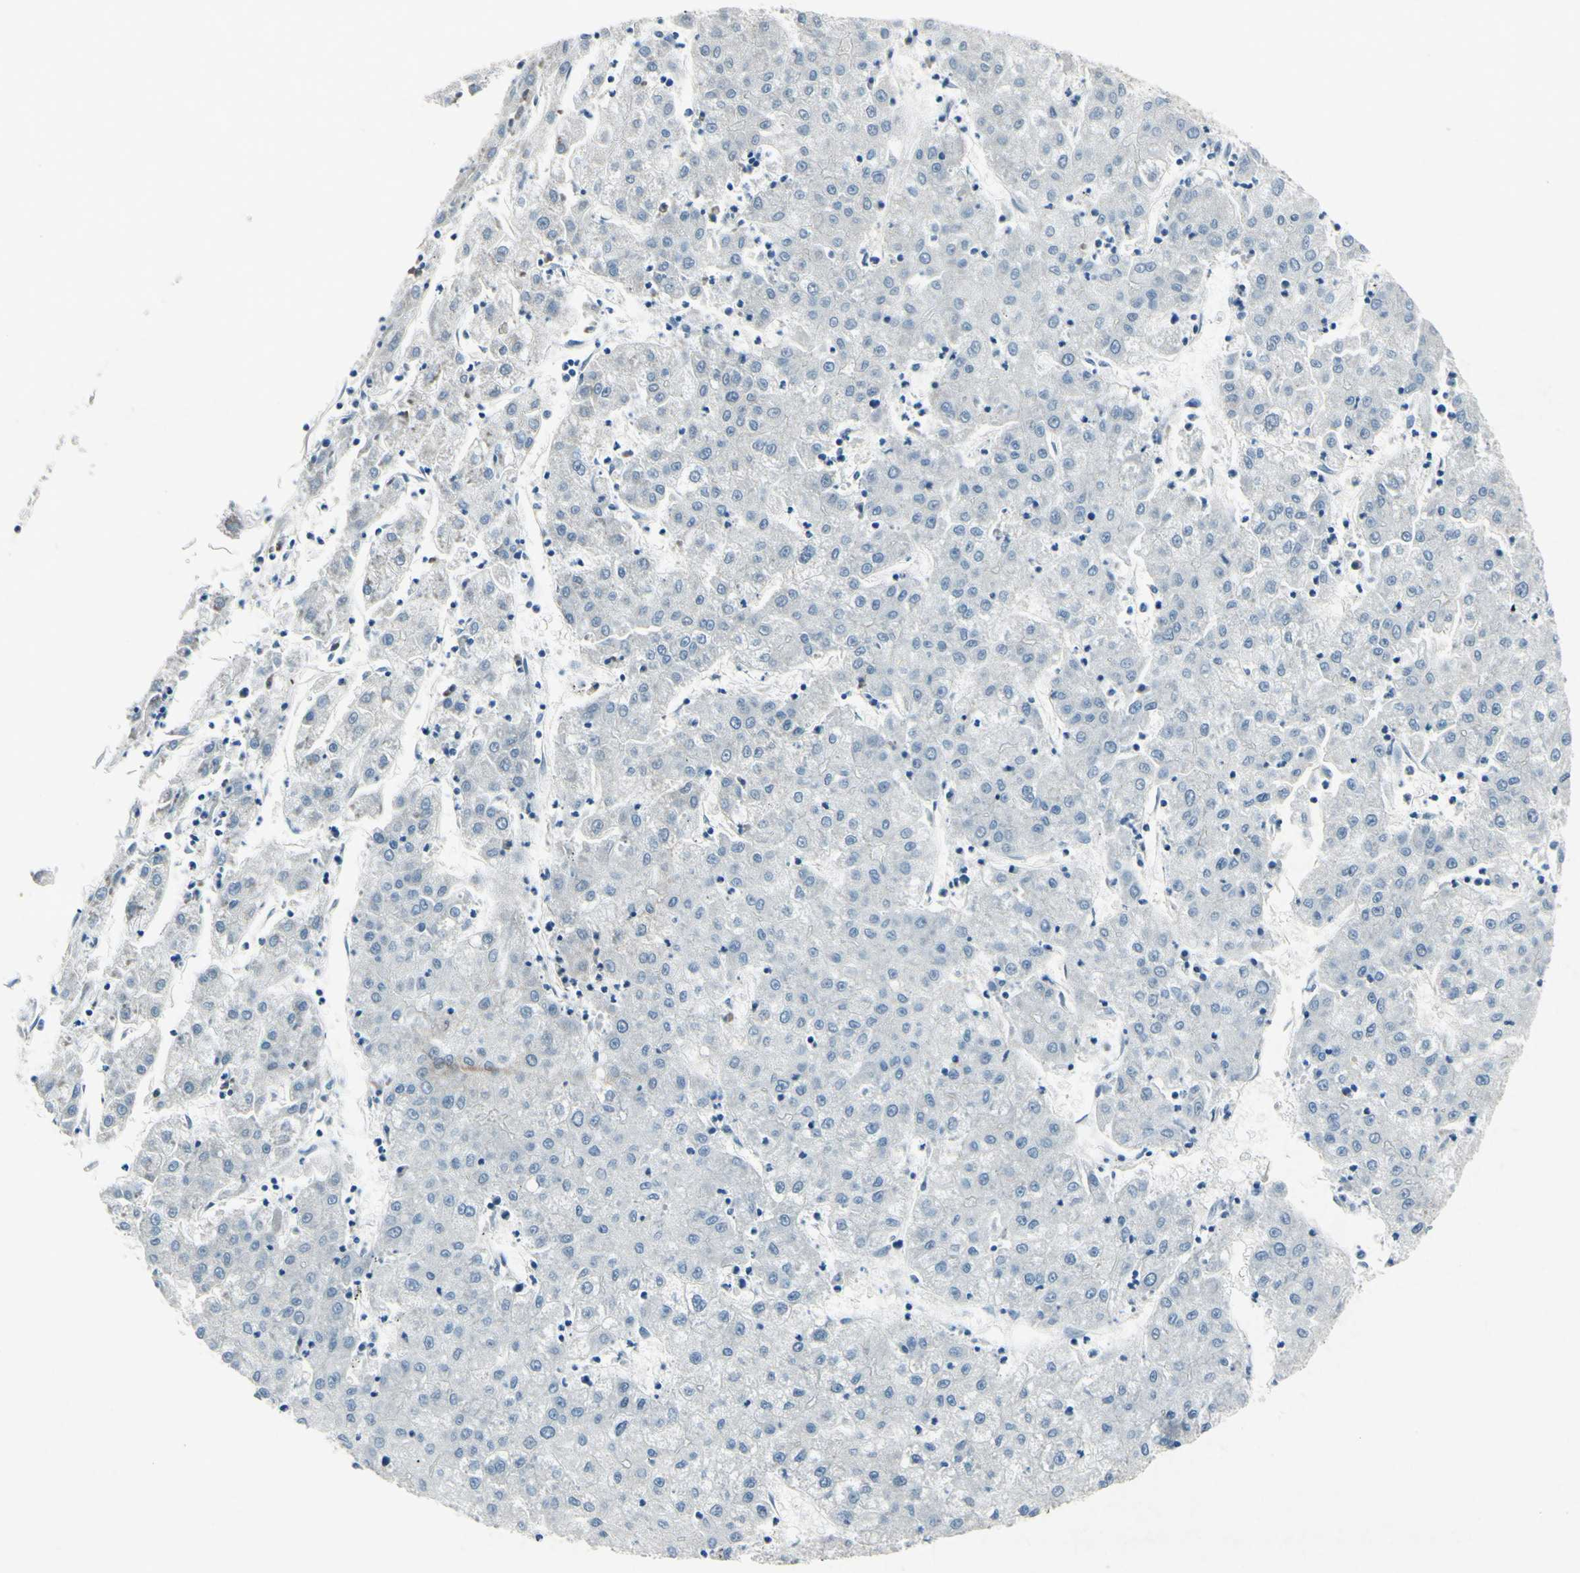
{"staining": {"intensity": "negative", "quantity": "none", "location": "none"}, "tissue": "liver cancer", "cell_type": "Tumor cells", "image_type": "cancer", "snomed": [{"axis": "morphology", "description": "Carcinoma, Hepatocellular, NOS"}, {"axis": "topography", "description": "Liver"}], "caption": "Tumor cells are negative for brown protein staining in liver cancer.", "gene": "SNAP91", "patient": {"sex": "male", "age": 72}}